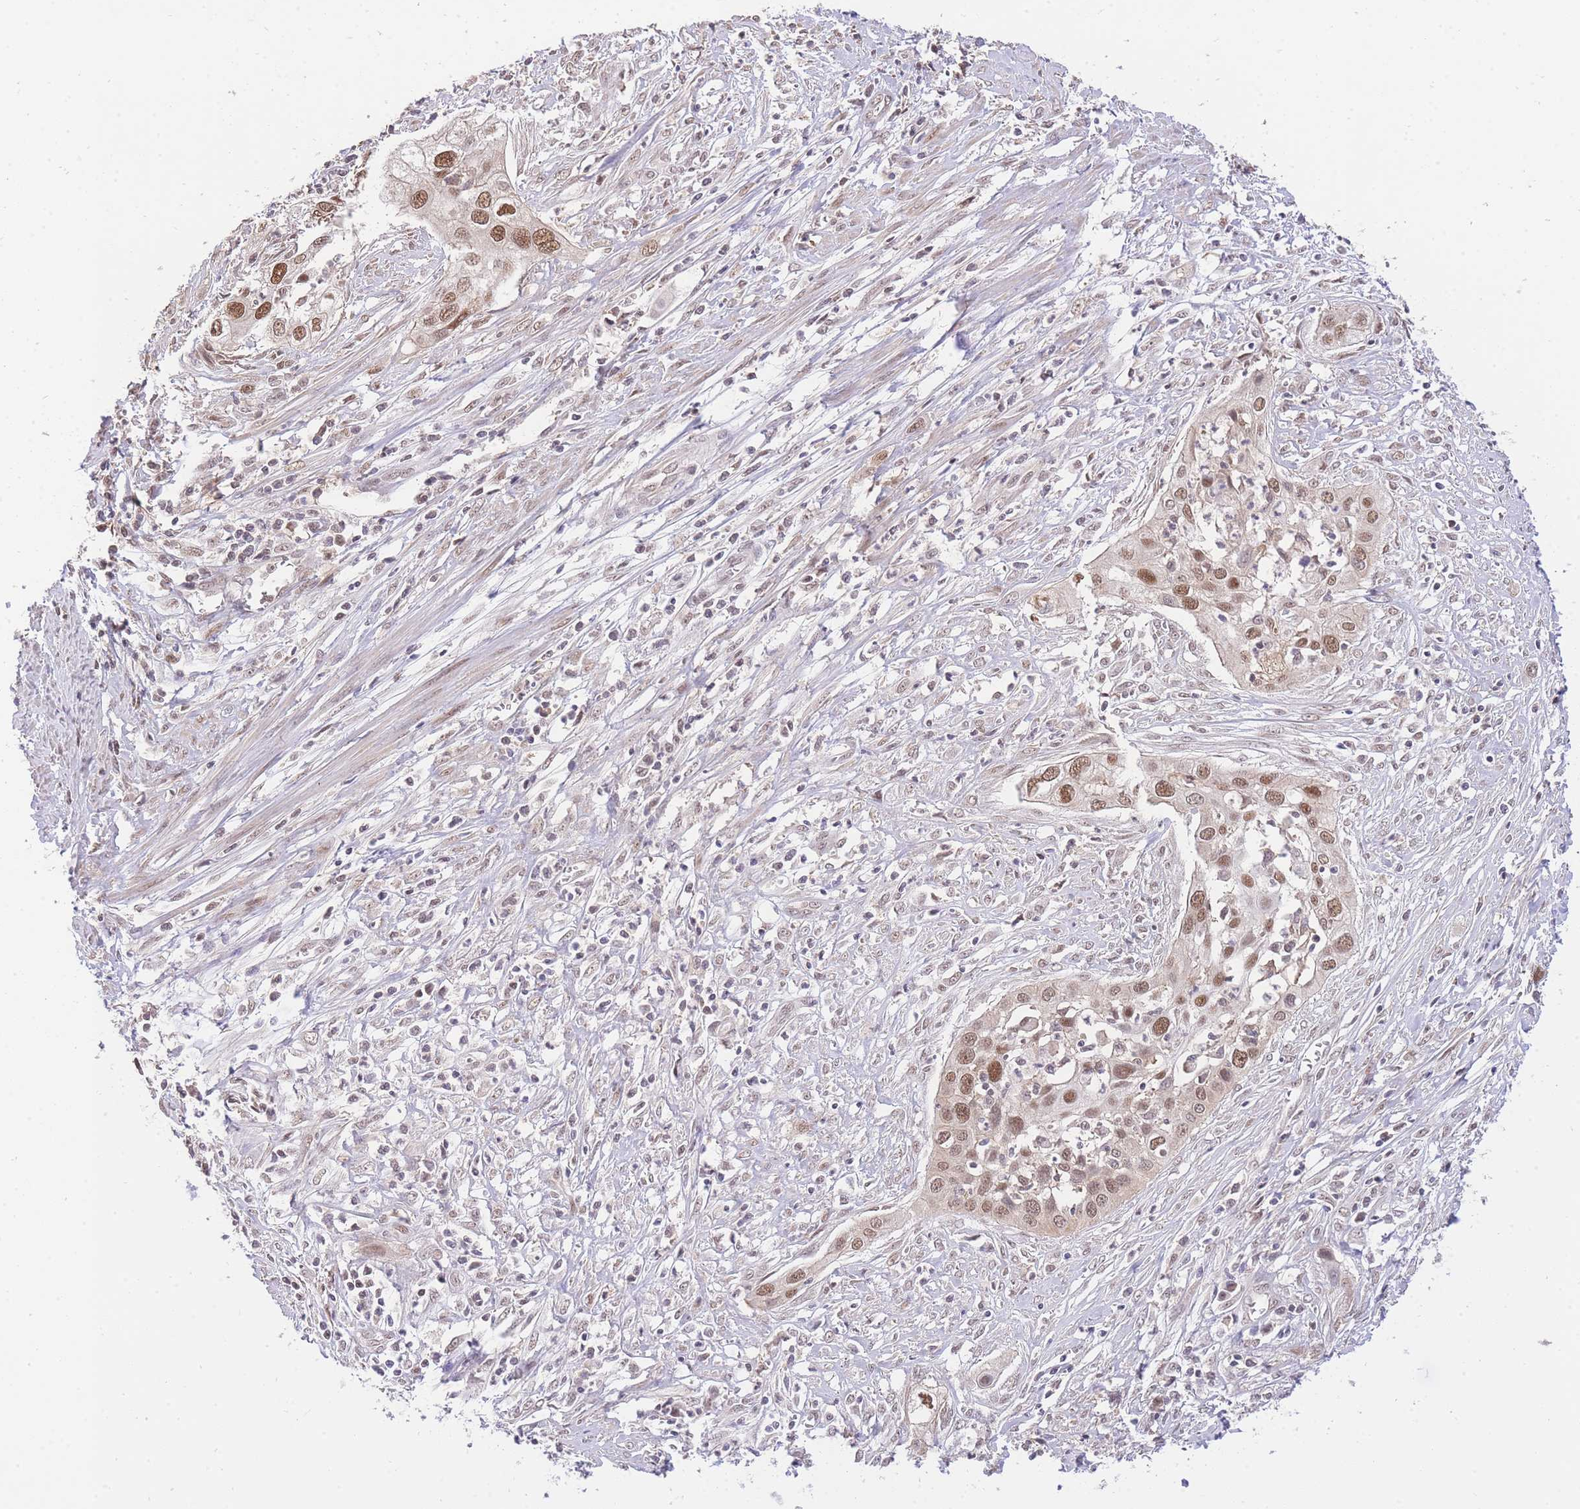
{"staining": {"intensity": "moderate", "quantity": ">75%", "location": "nuclear"}, "tissue": "cervical cancer", "cell_type": "Tumor cells", "image_type": "cancer", "snomed": [{"axis": "morphology", "description": "Squamous cell carcinoma, NOS"}, {"axis": "topography", "description": "Cervix"}], "caption": "This is a histology image of immunohistochemistry (IHC) staining of squamous cell carcinoma (cervical), which shows moderate positivity in the nuclear of tumor cells.", "gene": "UBXN7", "patient": {"sex": "female", "age": 34}}